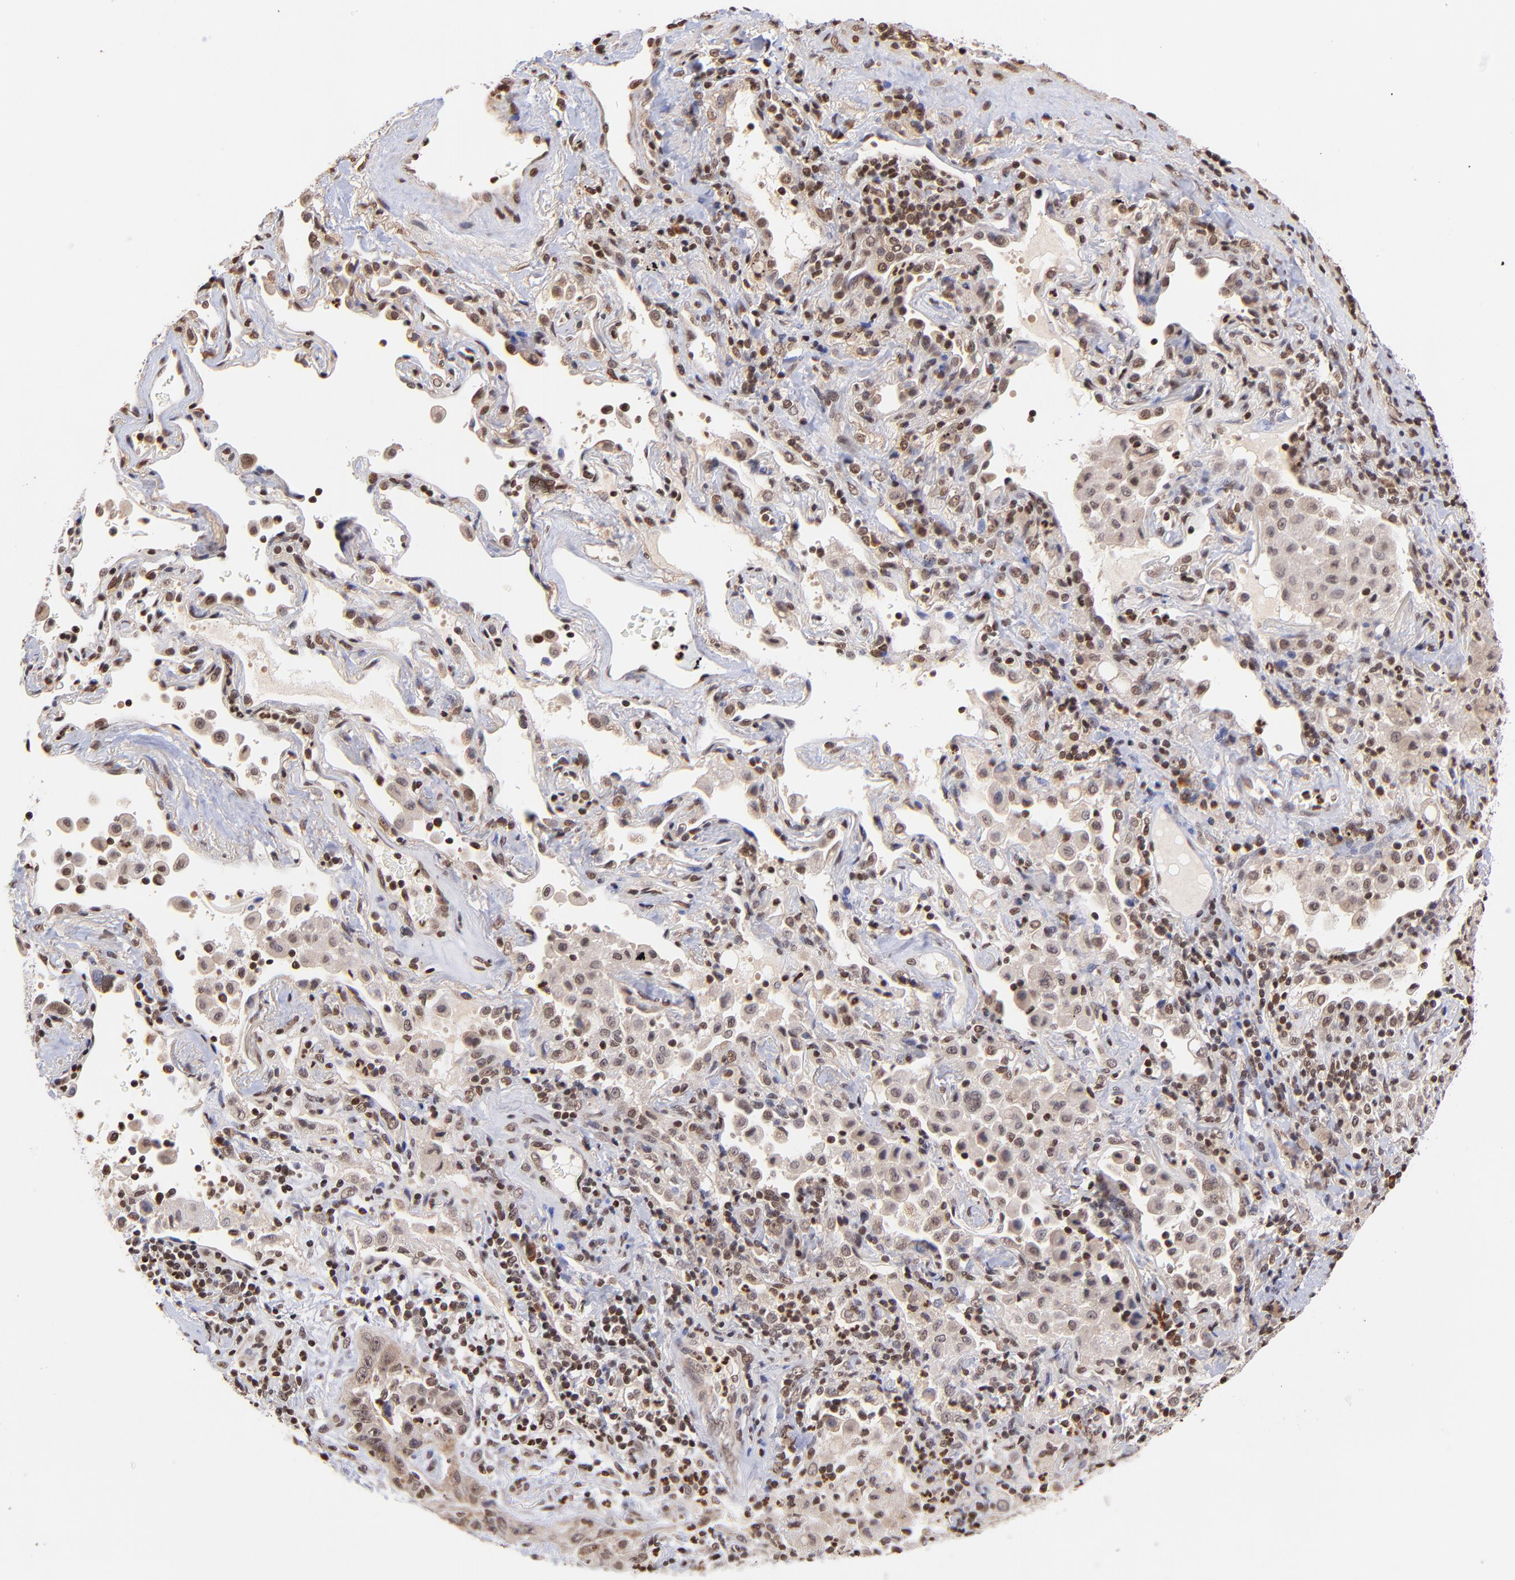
{"staining": {"intensity": "moderate", "quantity": "25%-75%", "location": "cytoplasmic/membranous,nuclear"}, "tissue": "lung cancer", "cell_type": "Tumor cells", "image_type": "cancer", "snomed": [{"axis": "morphology", "description": "Squamous cell carcinoma, NOS"}, {"axis": "topography", "description": "Lung"}], "caption": "Squamous cell carcinoma (lung) stained with a protein marker displays moderate staining in tumor cells.", "gene": "WDR25", "patient": {"sex": "female", "age": 67}}